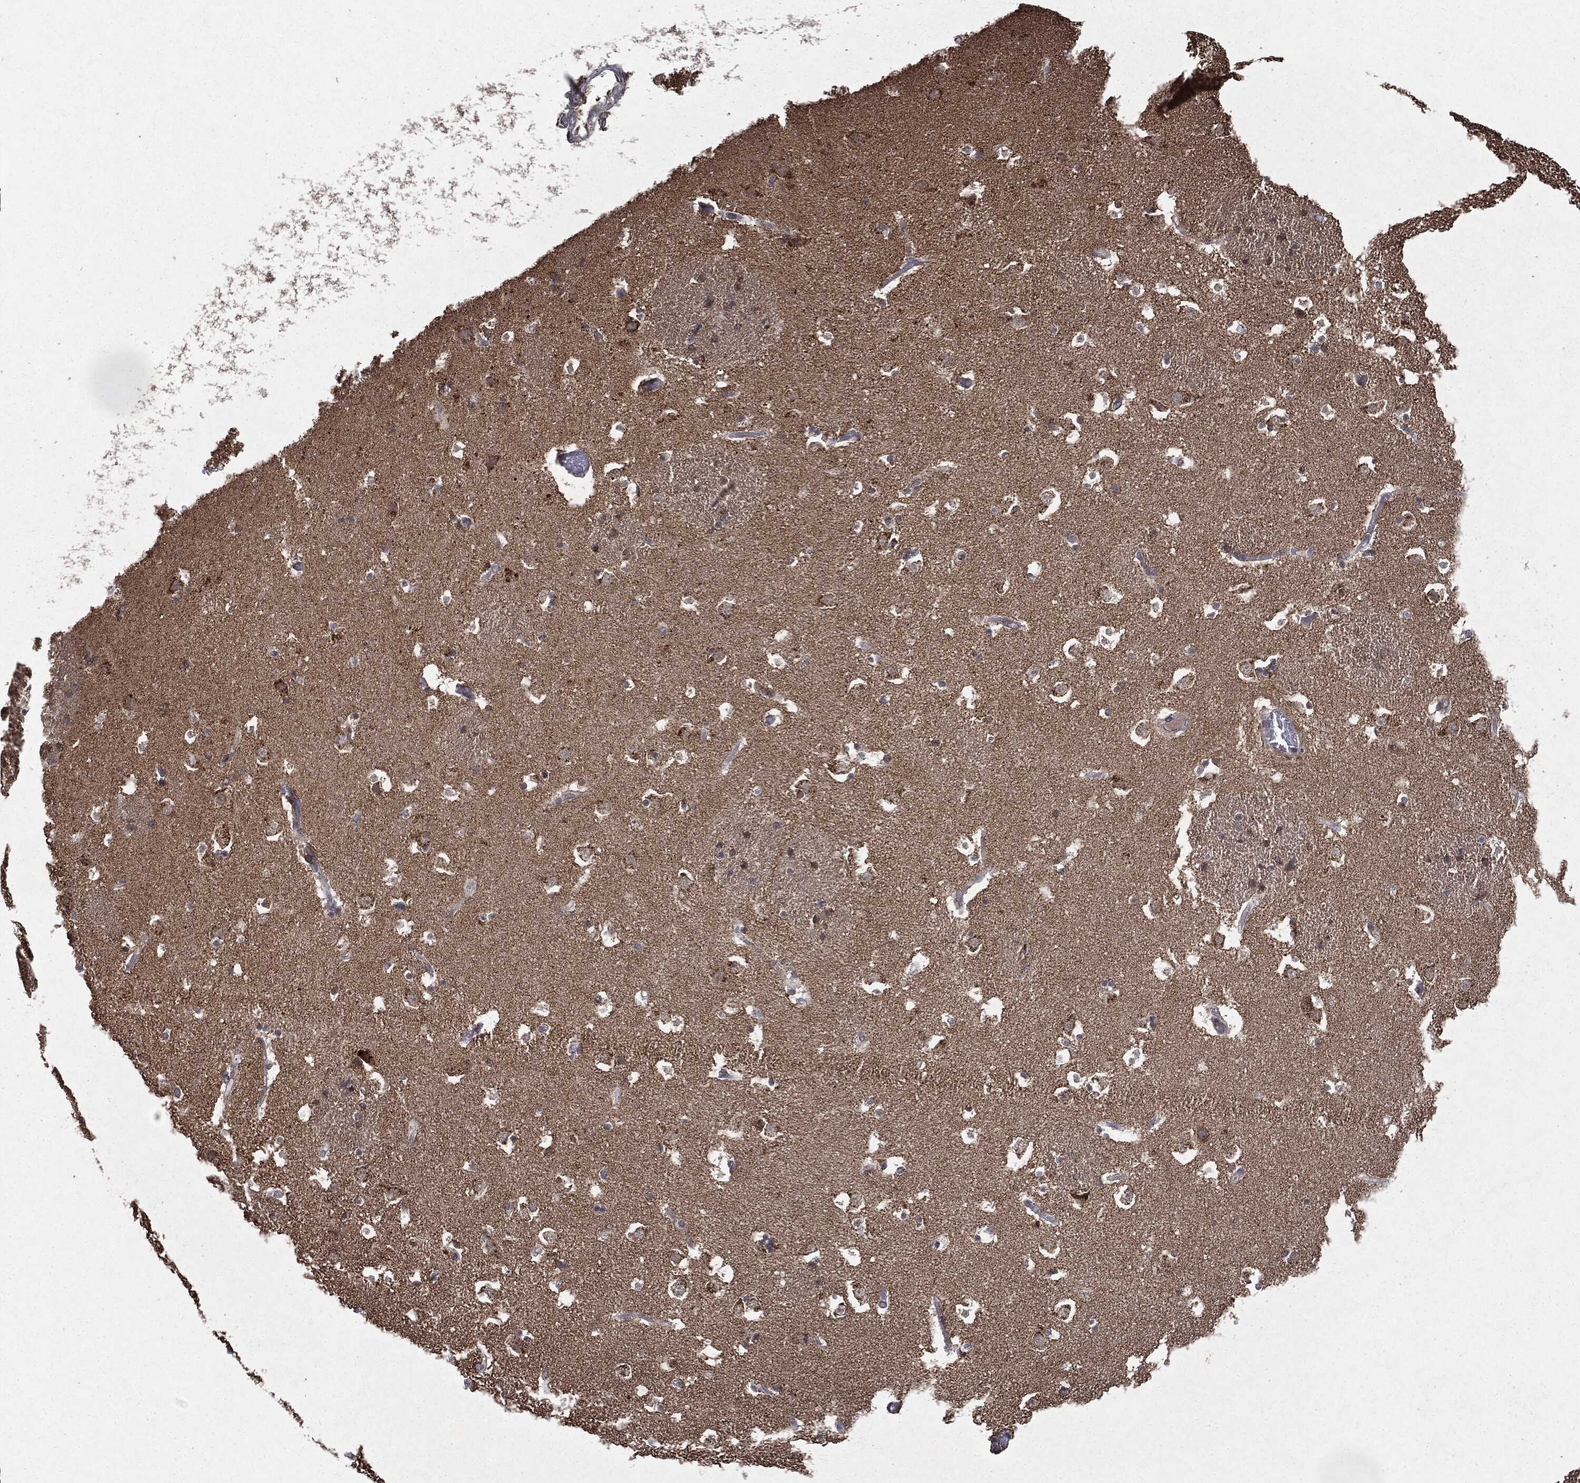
{"staining": {"intensity": "moderate", "quantity": "<25%", "location": "cytoplasmic/membranous"}, "tissue": "caudate", "cell_type": "Glial cells", "image_type": "normal", "snomed": [{"axis": "morphology", "description": "Normal tissue, NOS"}, {"axis": "topography", "description": "Lateral ventricle wall"}], "caption": "Caudate stained with a brown dye demonstrates moderate cytoplasmic/membranous positive staining in about <25% of glial cells.", "gene": "PLPPR2", "patient": {"sex": "female", "age": 42}}